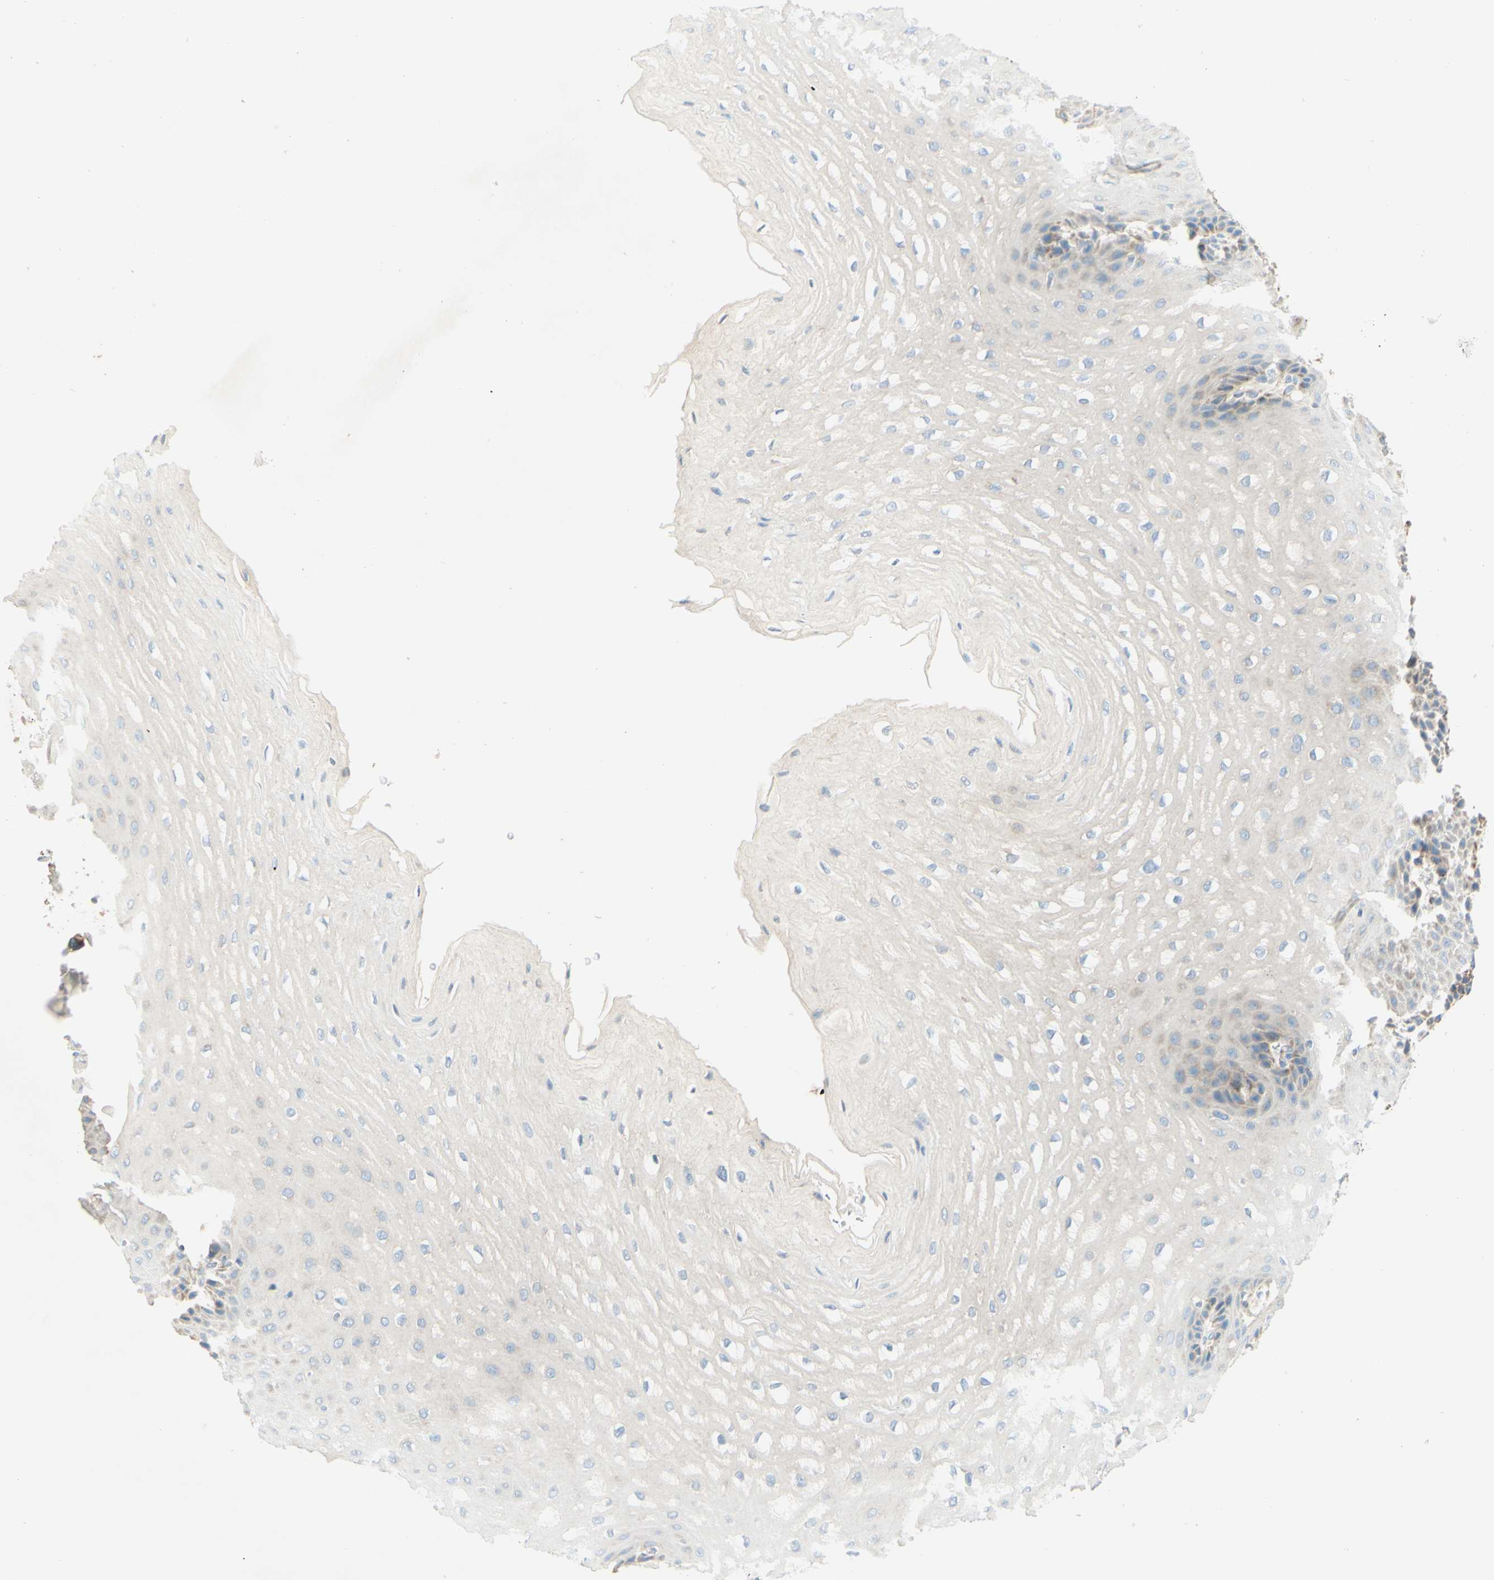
{"staining": {"intensity": "moderate", "quantity": "<25%", "location": "cytoplasmic/membranous"}, "tissue": "esophagus", "cell_type": "Squamous epithelial cells", "image_type": "normal", "snomed": [{"axis": "morphology", "description": "Normal tissue, NOS"}, {"axis": "topography", "description": "Esophagus"}], "caption": "Human esophagus stained with a brown dye exhibits moderate cytoplasmic/membranous positive staining in about <25% of squamous epithelial cells.", "gene": "ARMC10", "patient": {"sex": "male", "age": 54}}